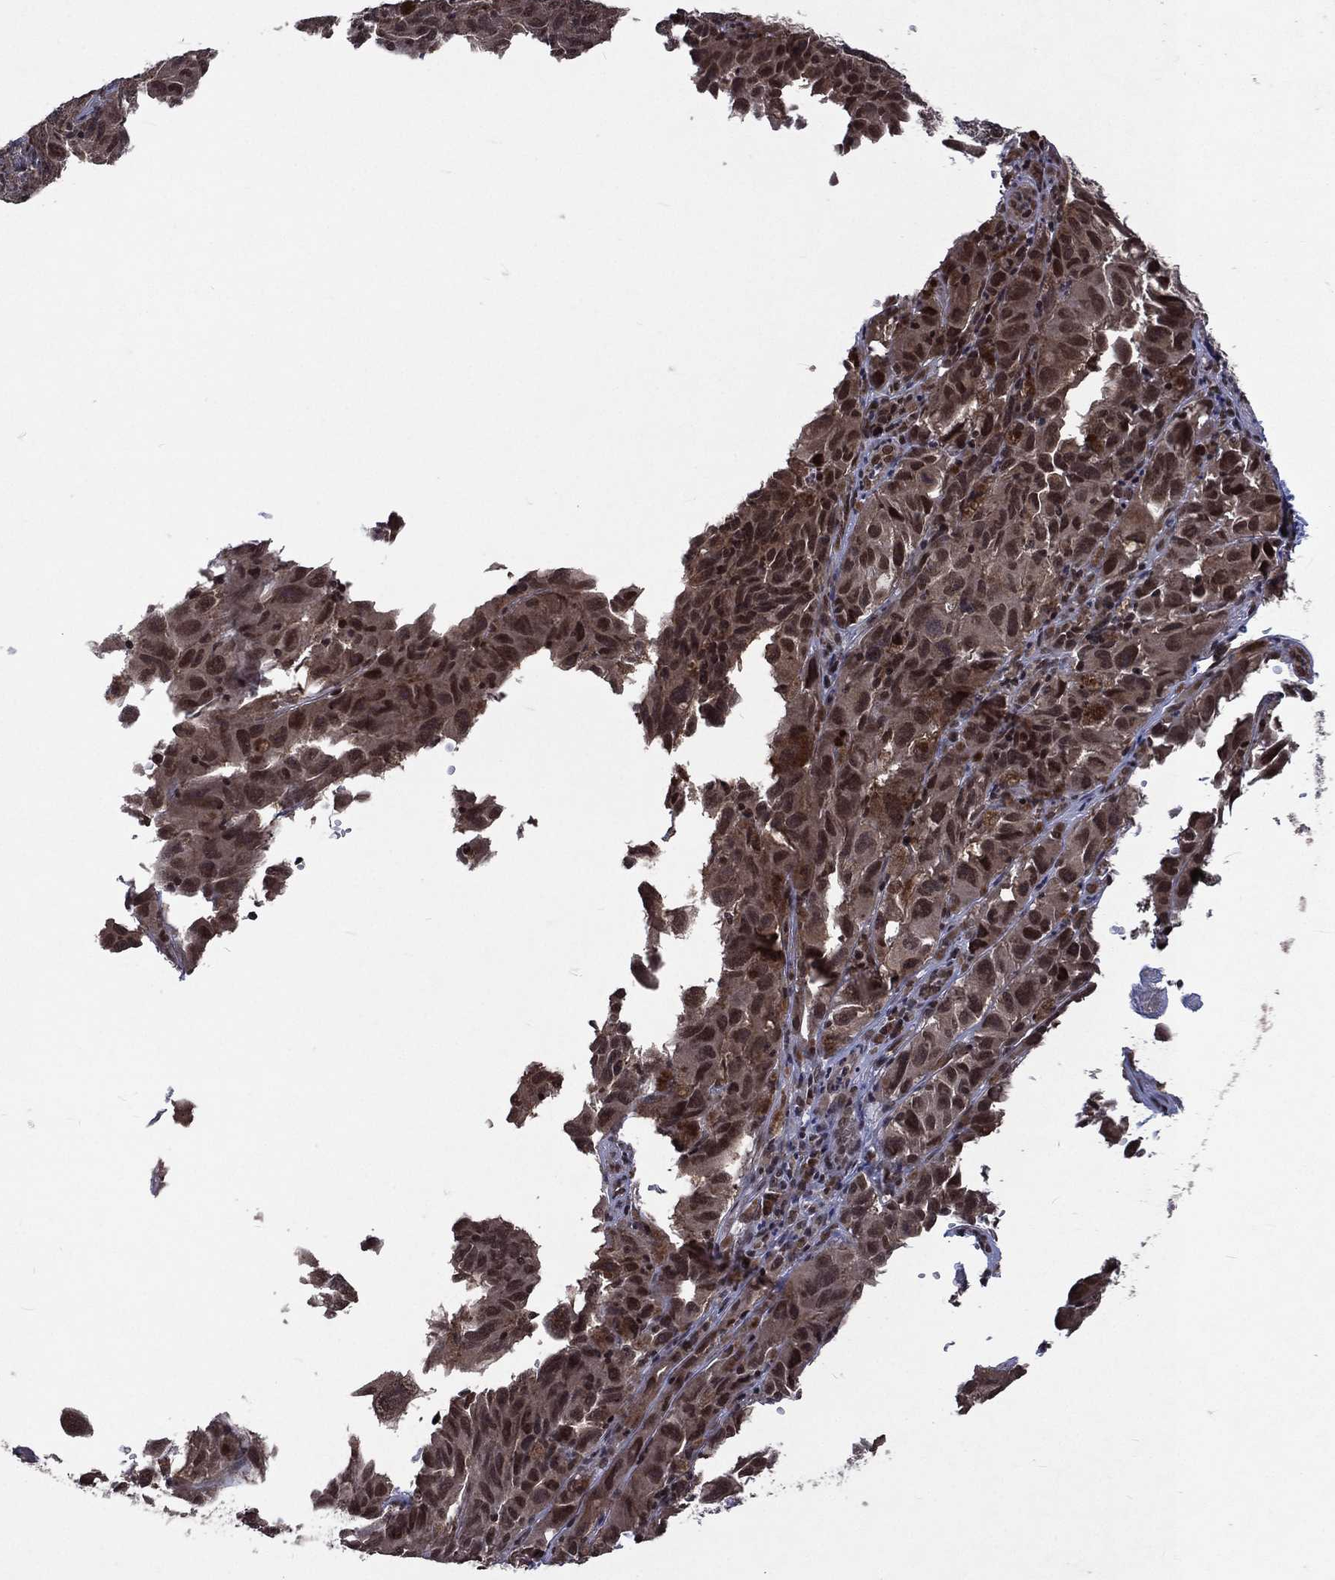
{"staining": {"intensity": "moderate", "quantity": ">75%", "location": "nuclear"}, "tissue": "melanoma", "cell_type": "Tumor cells", "image_type": "cancer", "snomed": [{"axis": "morphology", "description": "Malignant melanoma, NOS"}, {"axis": "topography", "description": "Vulva, labia, clitoris and Bartholin´s gland, NO"}], "caption": "Protein staining of melanoma tissue reveals moderate nuclear staining in about >75% of tumor cells.", "gene": "DMAP1", "patient": {"sex": "female", "age": 75}}